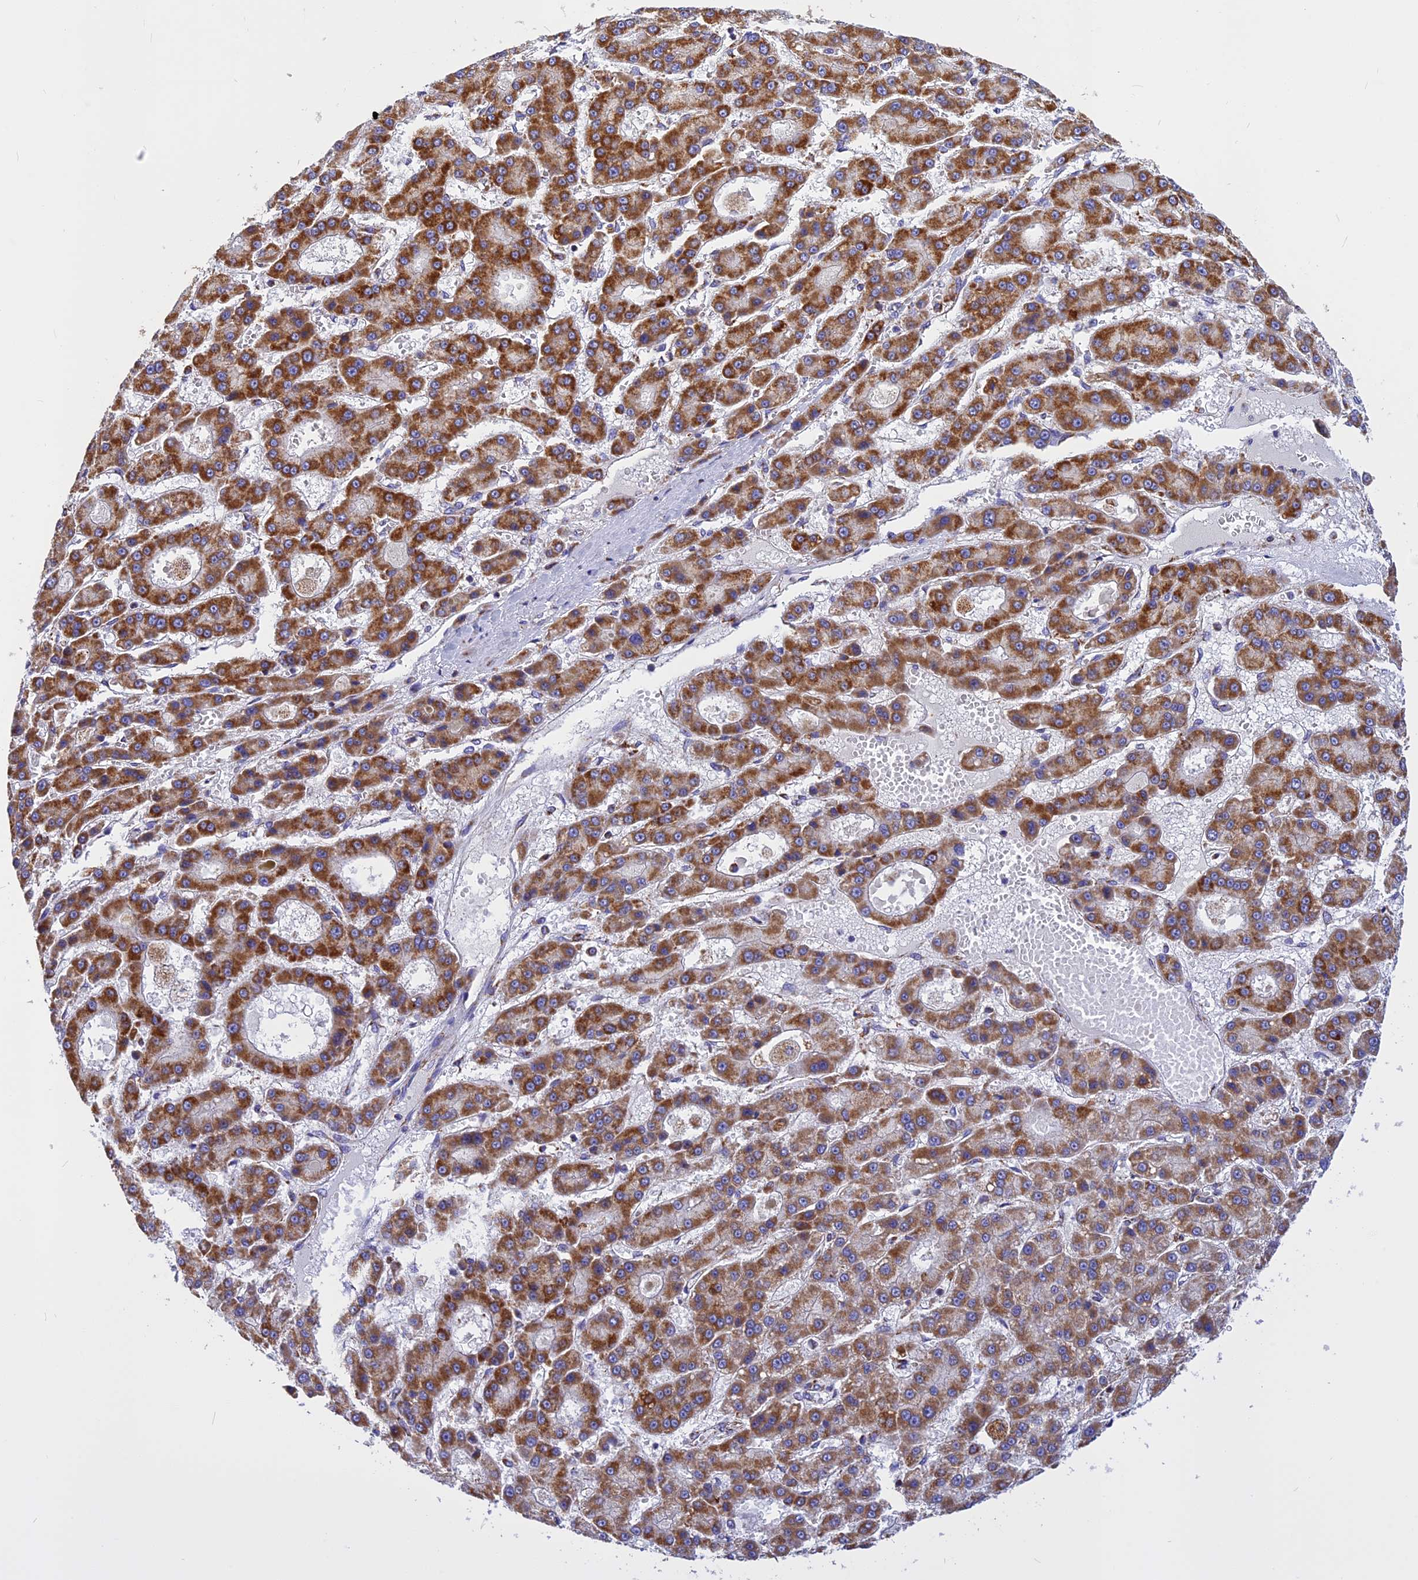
{"staining": {"intensity": "strong", "quantity": ">75%", "location": "cytoplasmic/membranous"}, "tissue": "liver cancer", "cell_type": "Tumor cells", "image_type": "cancer", "snomed": [{"axis": "morphology", "description": "Carcinoma, Hepatocellular, NOS"}, {"axis": "topography", "description": "Liver"}], "caption": "The micrograph displays immunohistochemical staining of liver cancer. There is strong cytoplasmic/membranous staining is present in about >75% of tumor cells. Ihc stains the protein of interest in brown and the nuclei are stained blue.", "gene": "VDAC2", "patient": {"sex": "male", "age": 70}}